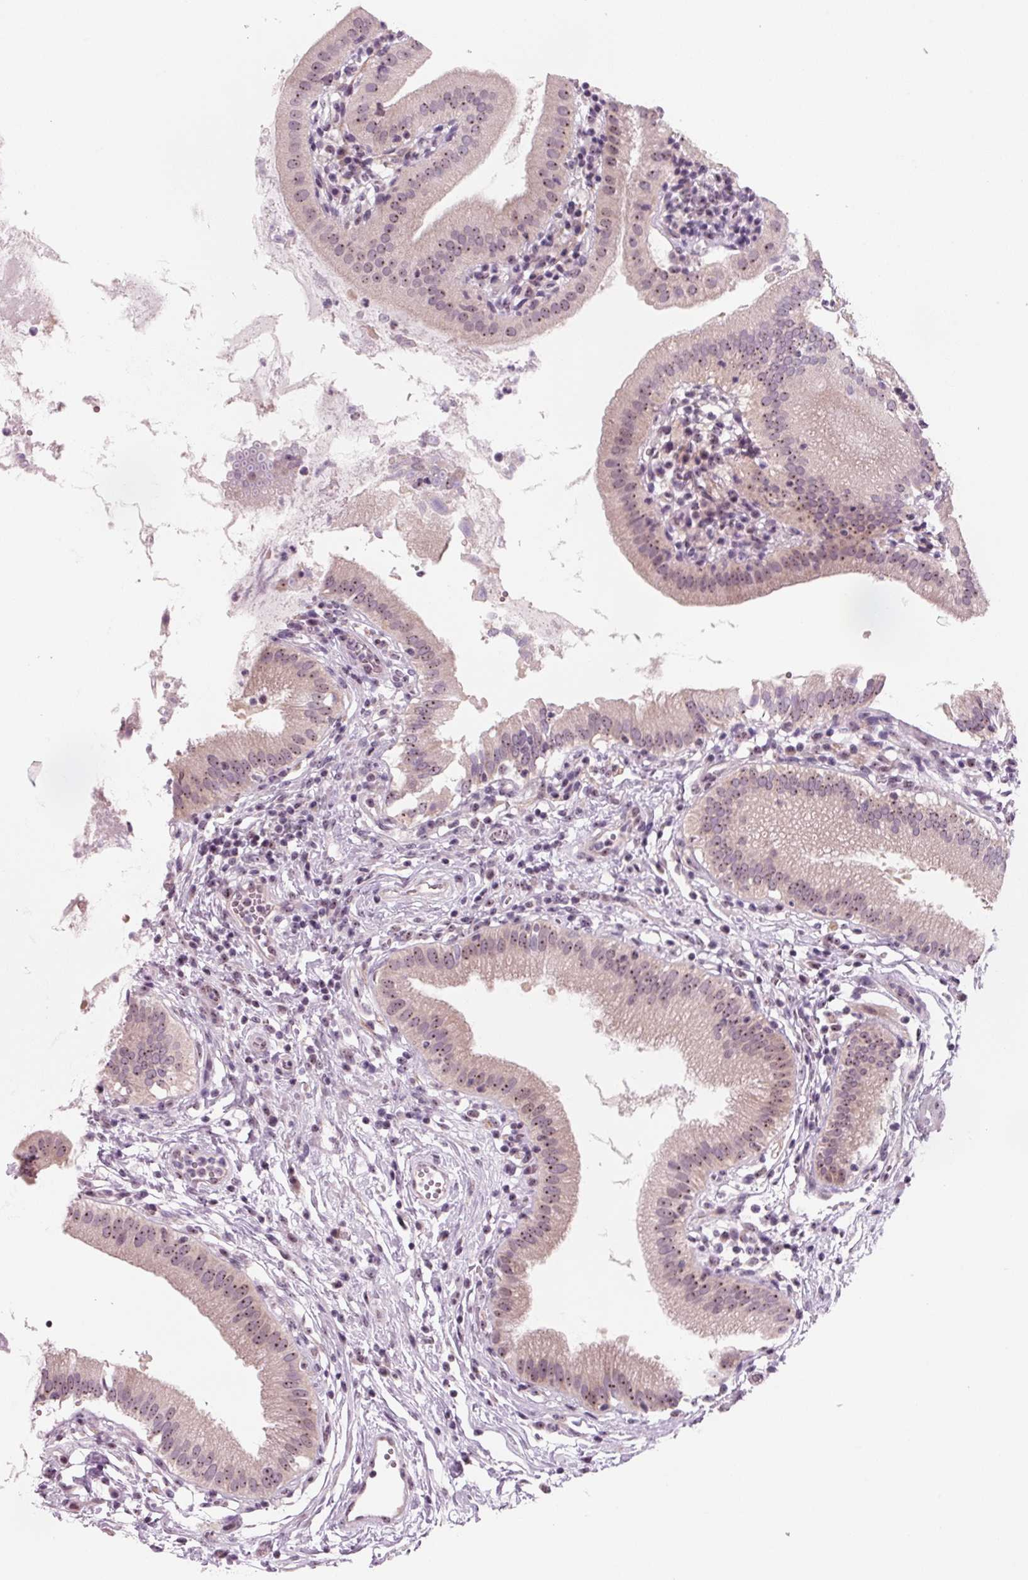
{"staining": {"intensity": "weak", "quantity": ">75%", "location": "cytoplasmic/membranous,nuclear"}, "tissue": "gallbladder", "cell_type": "Glandular cells", "image_type": "normal", "snomed": [{"axis": "morphology", "description": "Normal tissue, NOS"}, {"axis": "topography", "description": "Gallbladder"}], "caption": "Glandular cells exhibit low levels of weak cytoplasmic/membranous,nuclear expression in about >75% of cells in unremarkable human gallbladder. (brown staining indicates protein expression, while blue staining denotes nuclei).", "gene": "DNTTIP2", "patient": {"sex": "female", "age": 65}}